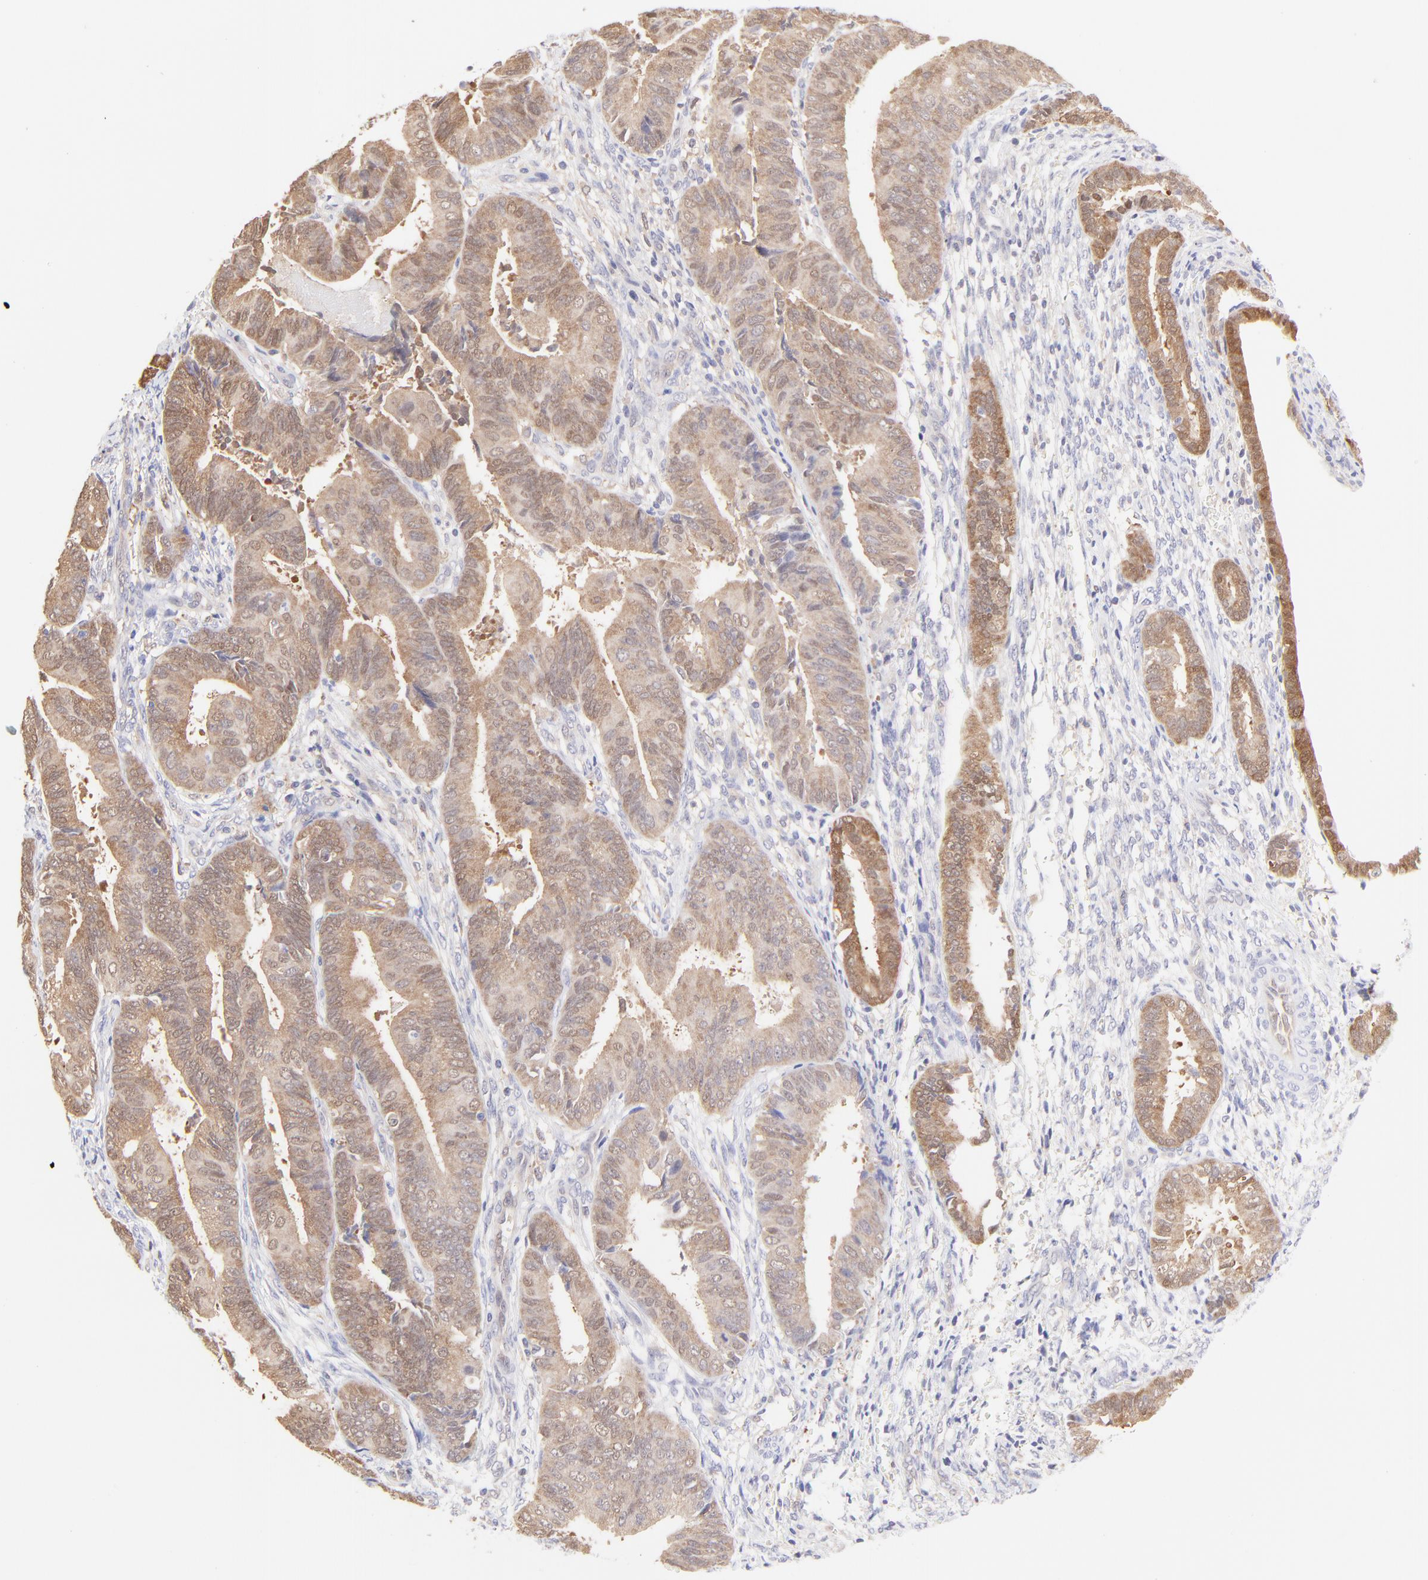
{"staining": {"intensity": "moderate", "quantity": ">75%", "location": "cytoplasmic/membranous"}, "tissue": "endometrial cancer", "cell_type": "Tumor cells", "image_type": "cancer", "snomed": [{"axis": "morphology", "description": "Adenocarcinoma, NOS"}, {"axis": "topography", "description": "Endometrium"}], "caption": "Endometrial adenocarcinoma stained for a protein reveals moderate cytoplasmic/membranous positivity in tumor cells. Using DAB (3,3'-diaminobenzidine) (brown) and hematoxylin (blue) stains, captured at high magnification using brightfield microscopy.", "gene": "HYAL1", "patient": {"sex": "female", "age": 63}}